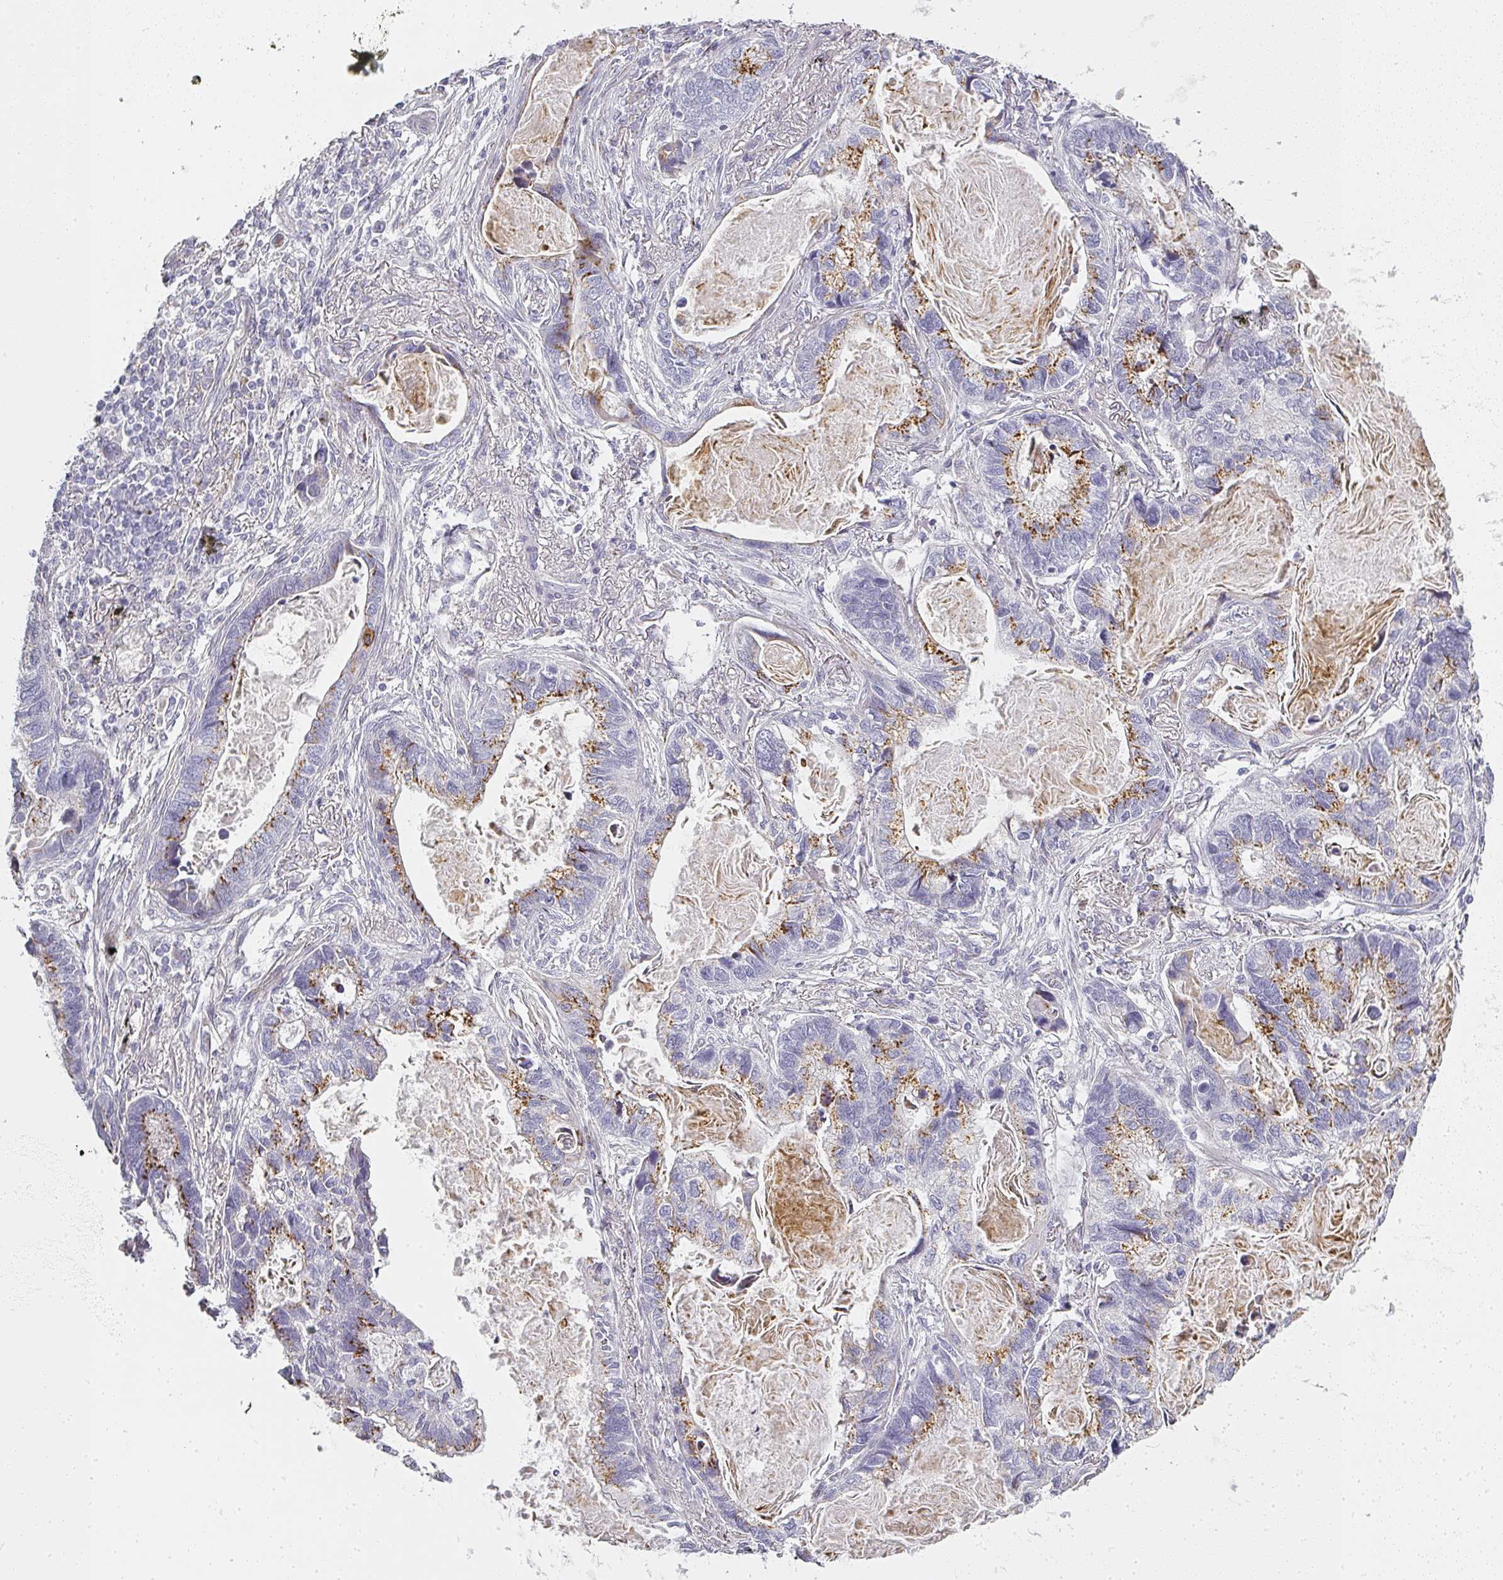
{"staining": {"intensity": "moderate", "quantity": "25%-75%", "location": "cytoplasmic/membranous"}, "tissue": "lung cancer", "cell_type": "Tumor cells", "image_type": "cancer", "snomed": [{"axis": "morphology", "description": "Adenocarcinoma, NOS"}, {"axis": "topography", "description": "Lung"}], "caption": "Adenocarcinoma (lung) tissue displays moderate cytoplasmic/membranous positivity in about 25%-75% of tumor cells", "gene": "ATP8B2", "patient": {"sex": "male", "age": 67}}